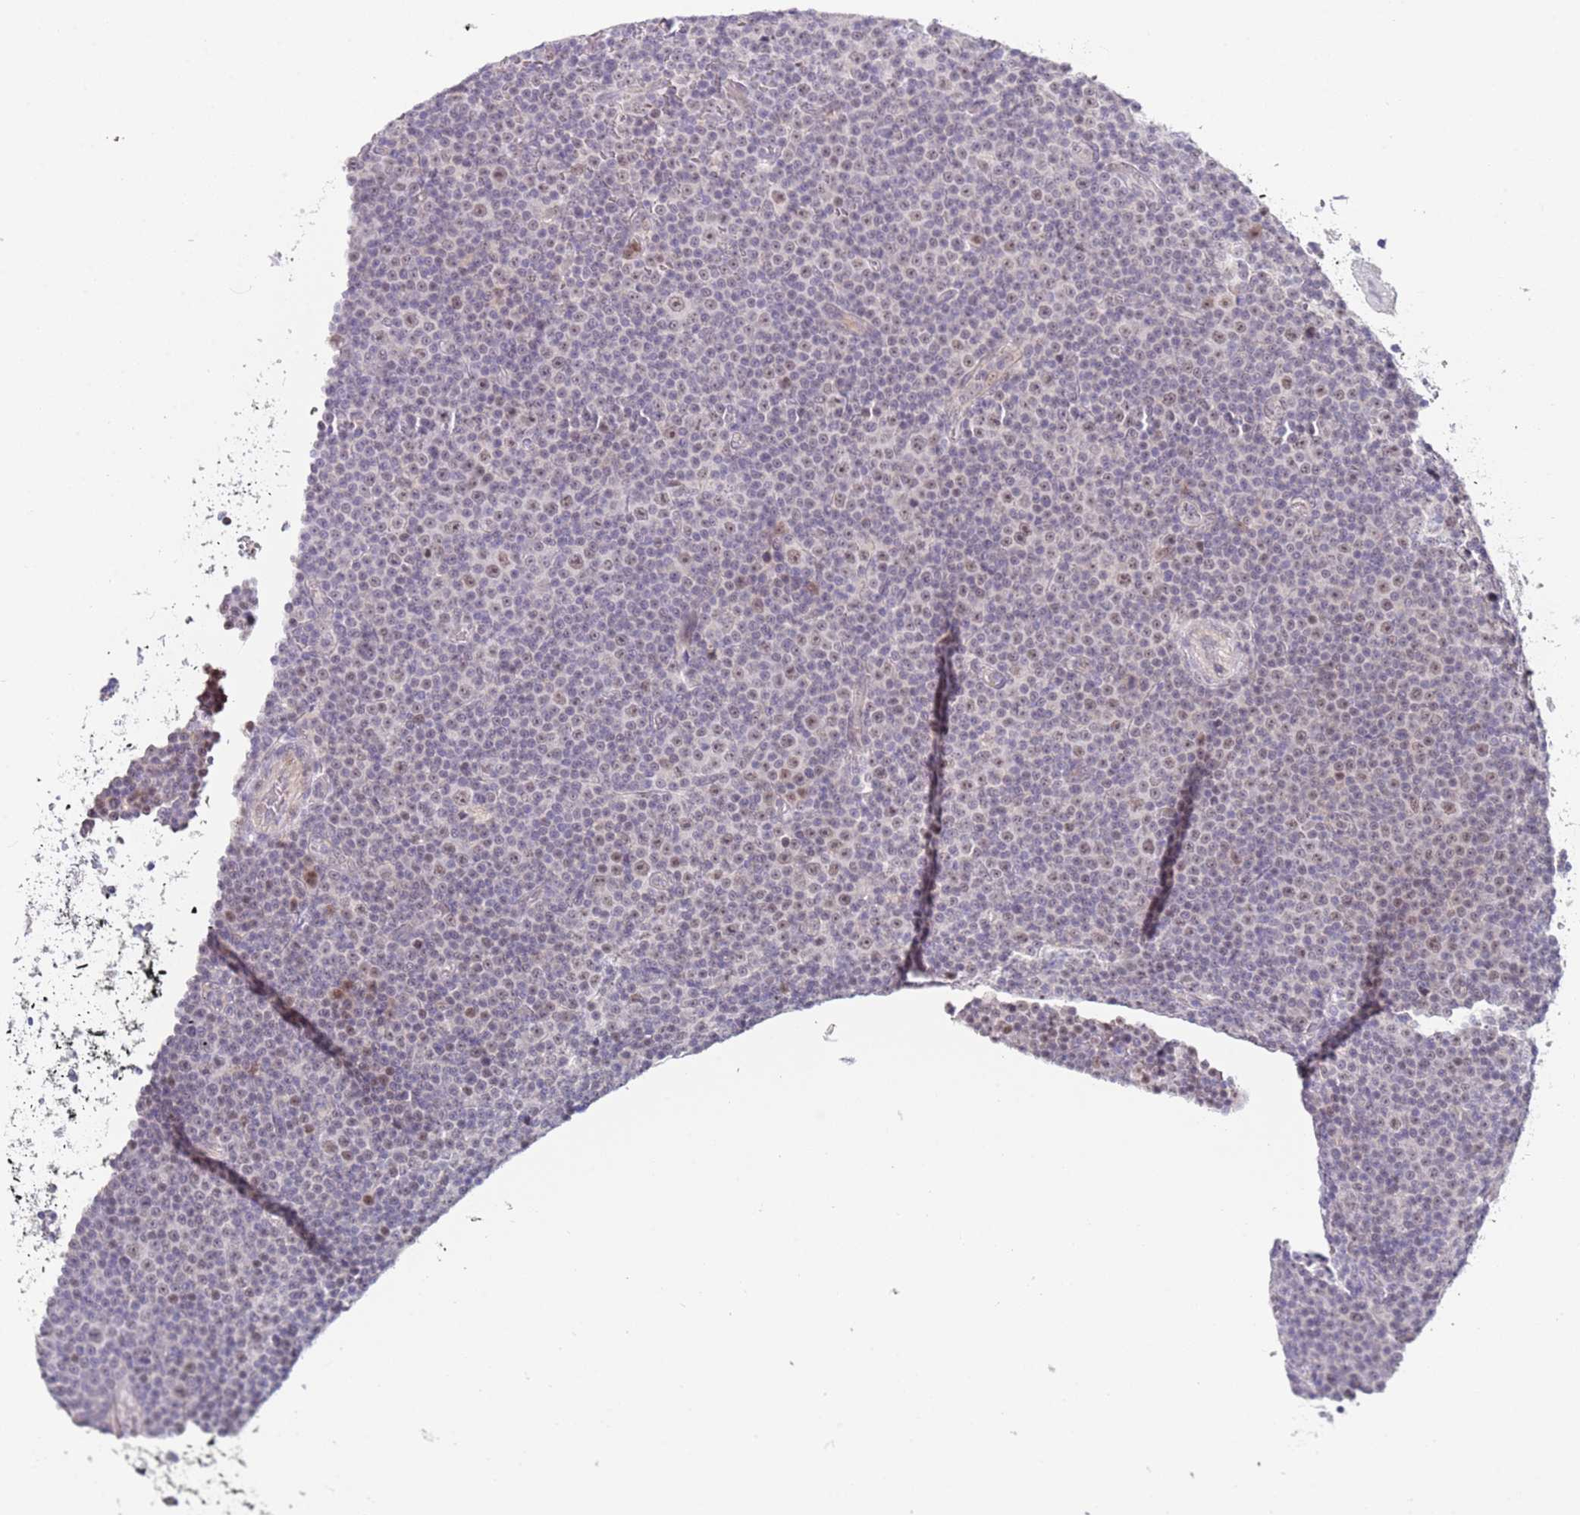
{"staining": {"intensity": "moderate", "quantity": "<25%", "location": "nuclear"}, "tissue": "lymphoma", "cell_type": "Tumor cells", "image_type": "cancer", "snomed": [{"axis": "morphology", "description": "Malignant lymphoma, non-Hodgkin's type, Low grade"}, {"axis": "topography", "description": "Lymph node"}], "caption": "Protein expression analysis of lymphoma displays moderate nuclear staining in about <25% of tumor cells. (brown staining indicates protein expression, while blue staining denotes nuclei).", "gene": "LGALSL", "patient": {"sex": "female", "age": 67}}